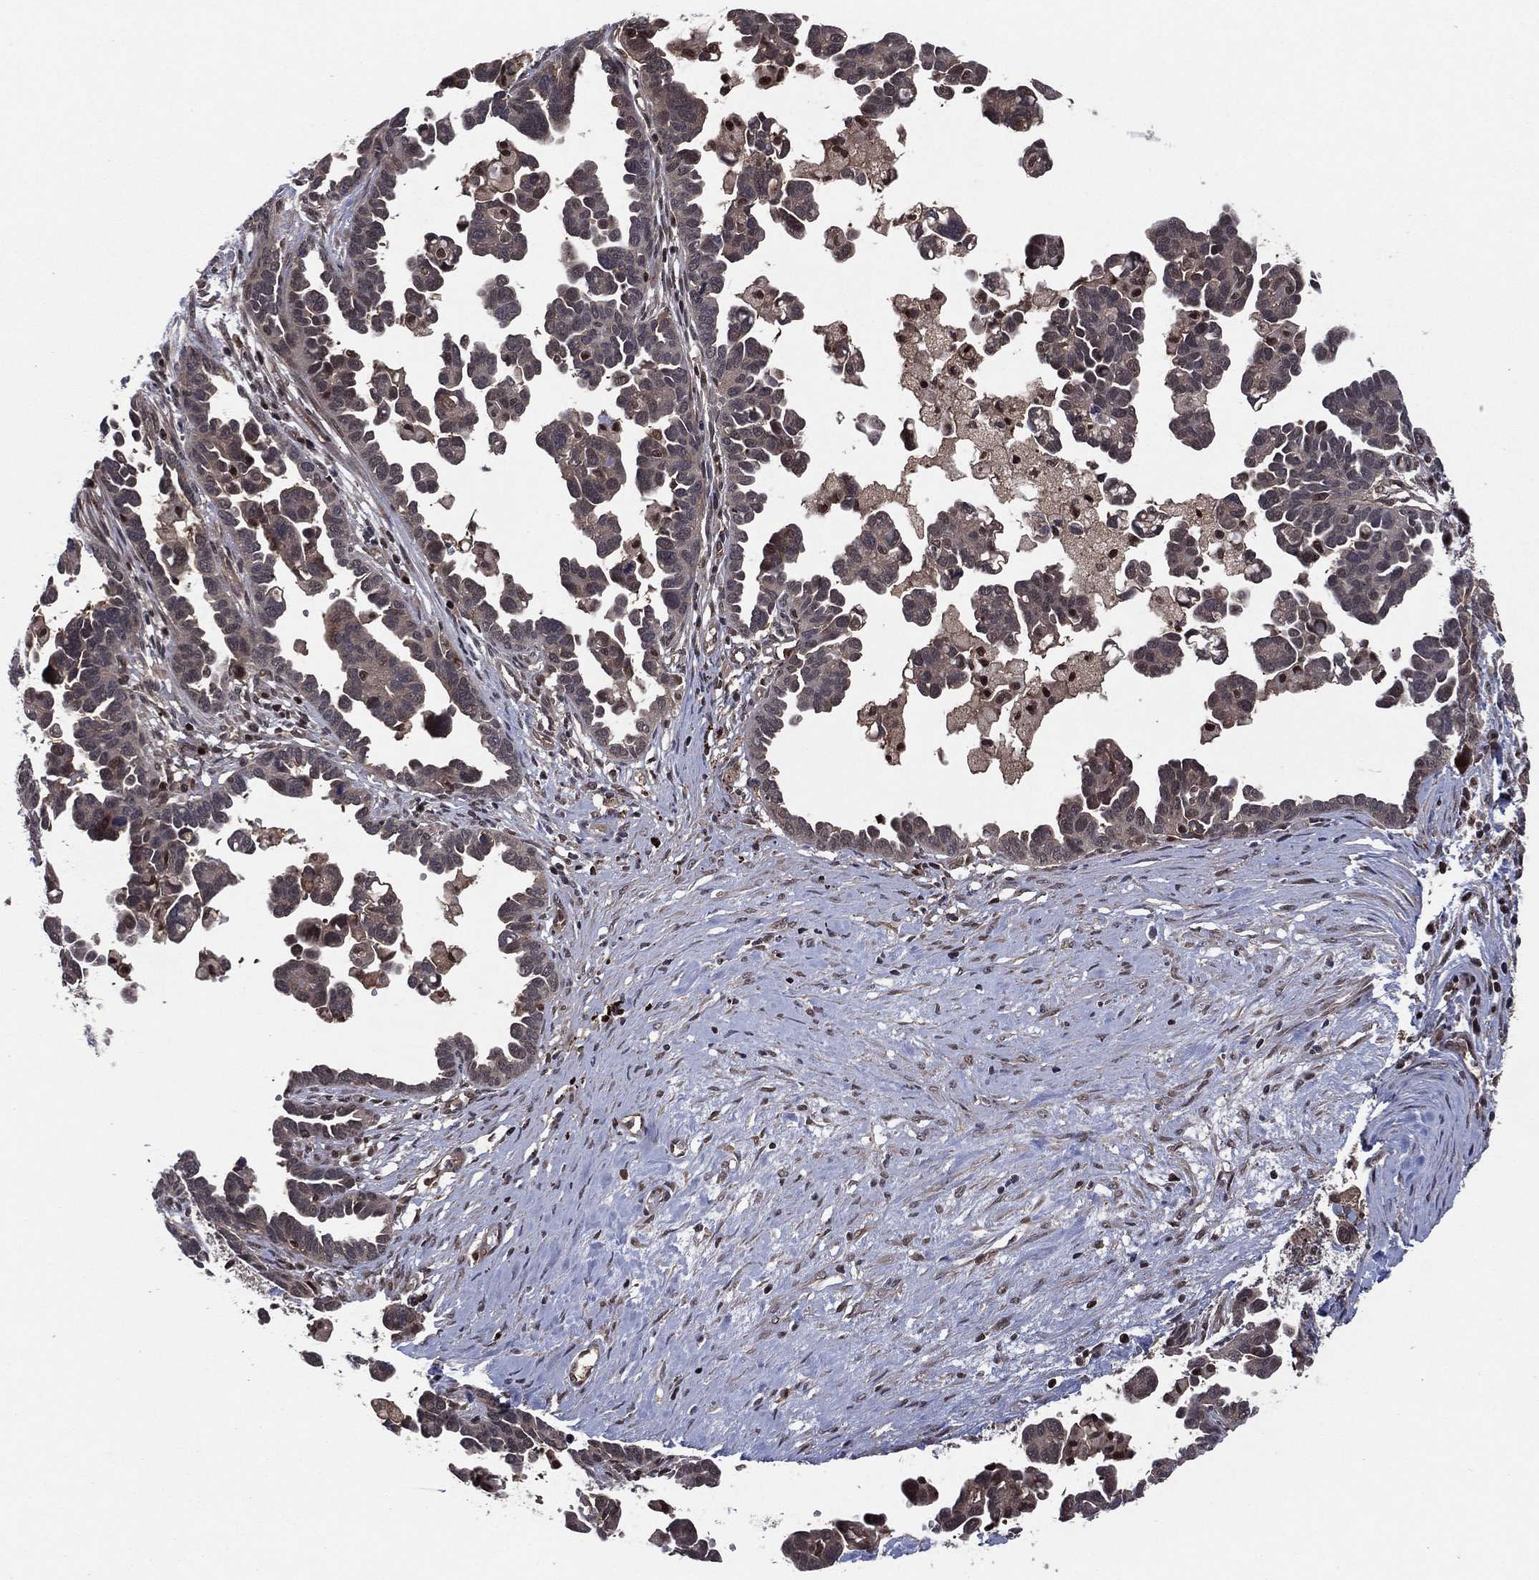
{"staining": {"intensity": "negative", "quantity": "none", "location": "none"}, "tissue": "ovarian cancer", "cell_type": "Tumor cells", "image_type": "cancer", "snomed": [{"axis": "morphology", "description": "Cystadenocarcinoma, serous, NOS"}, {"axis": "topography", "description": "Ovary"}], "caption": "A high-resolution histopathology image shows immunohistochemistry (IHC) staining of ovarian cancer, which reveals no significant staining in tumor cells. Nuclei are stained in blue.", "gene": "ICOSLG", "patient": {"sex": "female", "age": 54}}